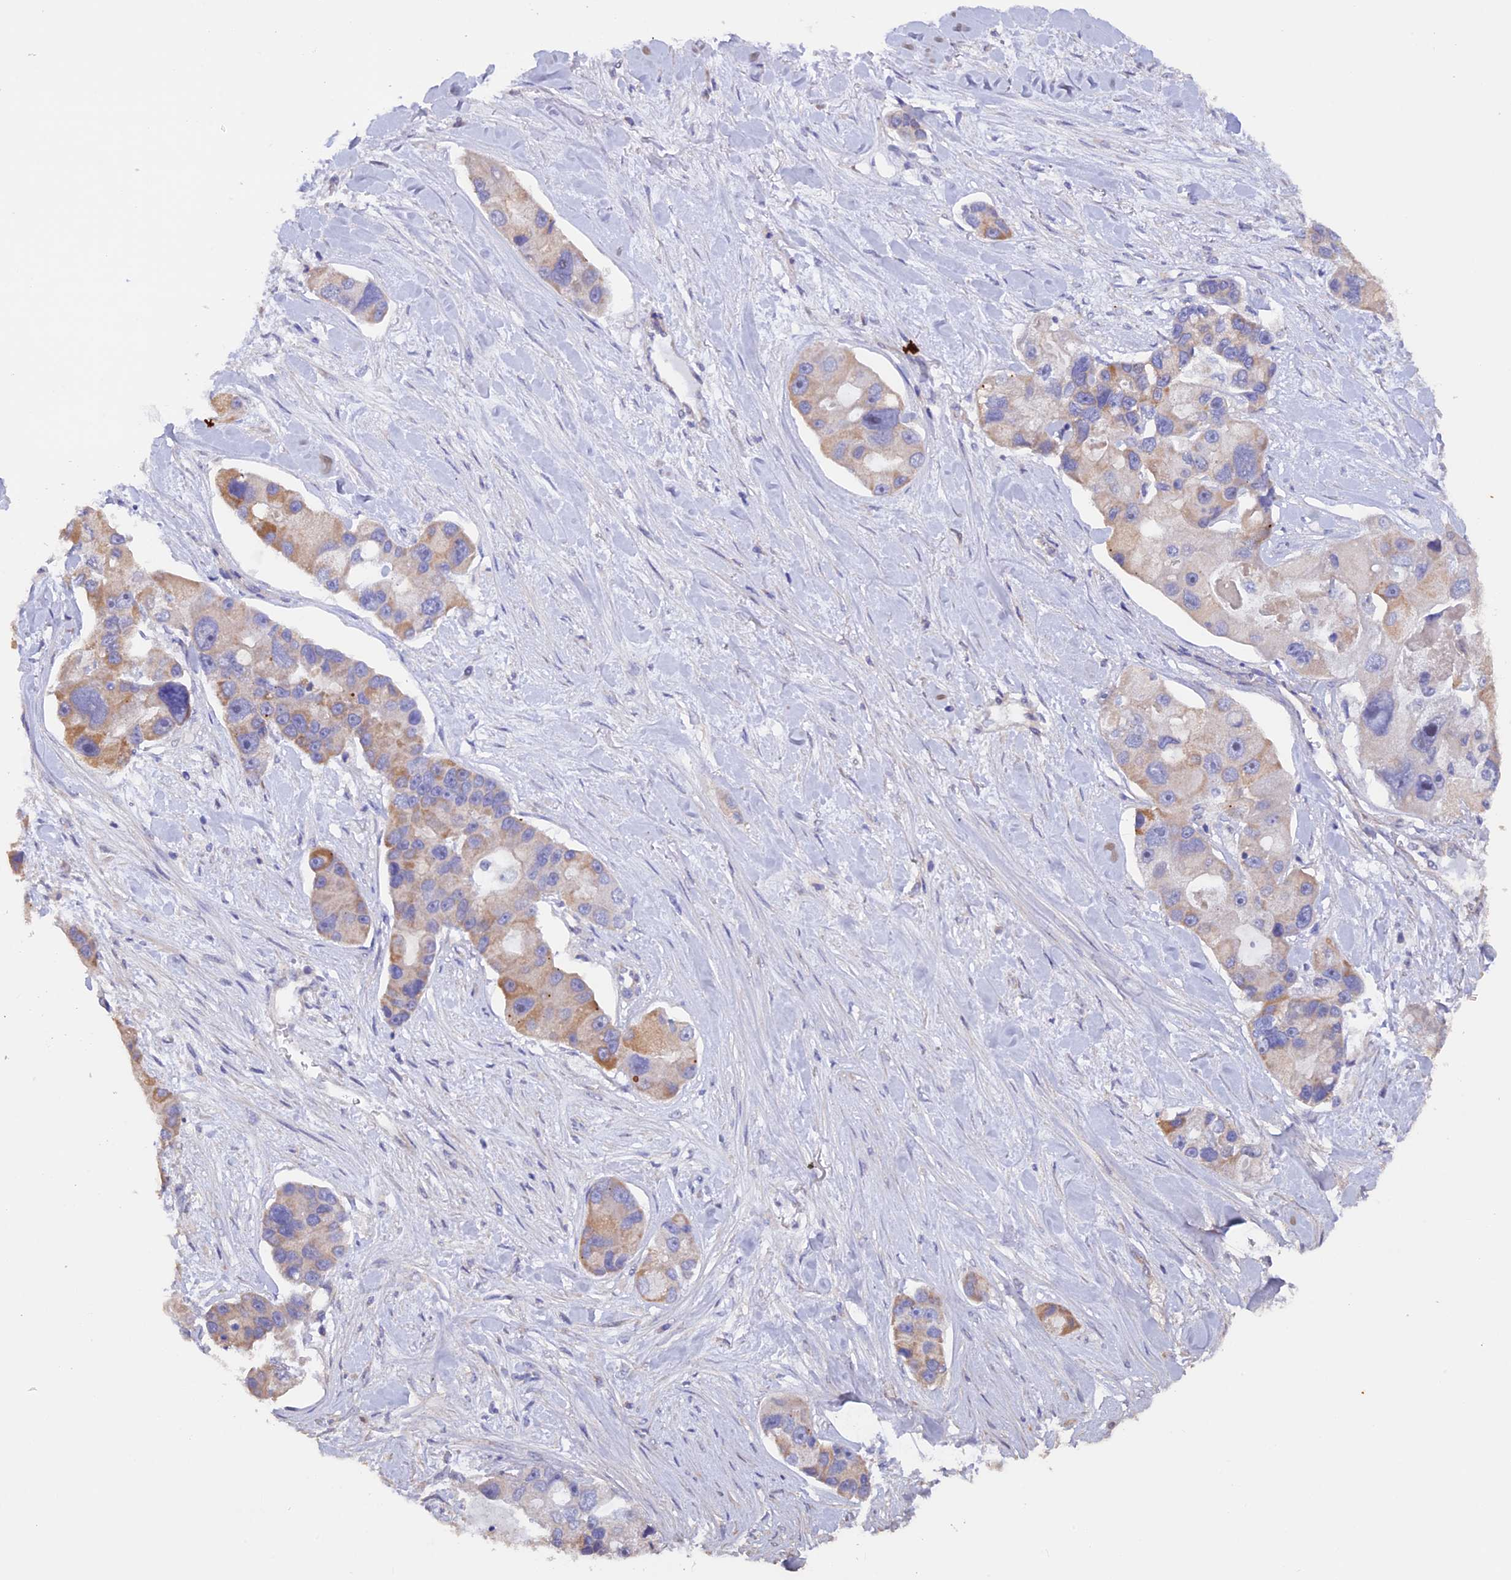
{"staining": {"intensity": "moderate", "quantity": "25%-75%", "location": "cytoplasmic/membranous"}, "tissue": "lung cancer", "cell_type": "Tumor cells", "image_type": "cancer", "snomed": [{"axis": "morphology", "description": "Adenocarcinoma, NOS"}, {"axis": "topography", "description": "Lung"}], "caption": "Immunohistochemical staining of lung cancer (adenocarcinoma) demonstrates moderate cytoplasmic/membranous protein positivity in about 25%-75% of tumor cells.", "gene": "HYCC1", "patient": {"sex": "female", "age": 54}}